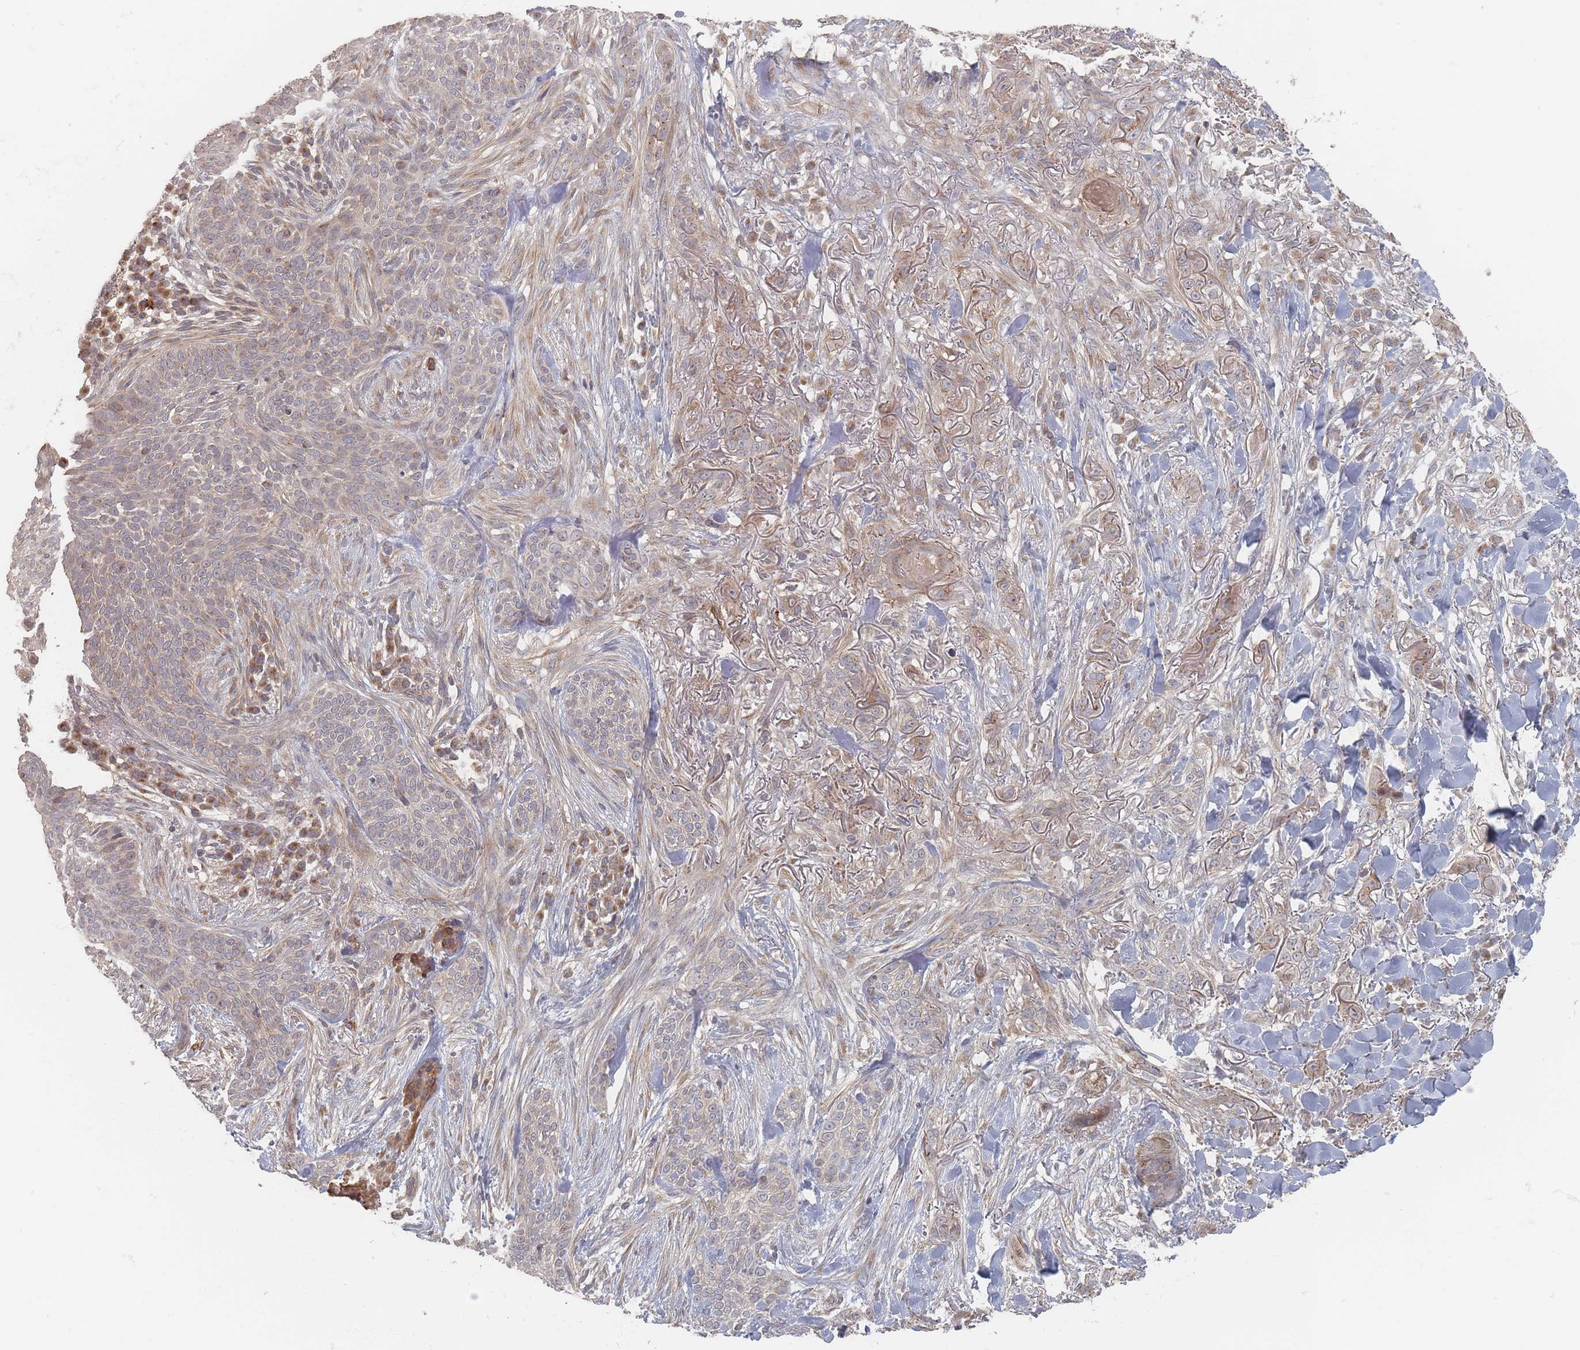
{"staining": {"intensity": "weak", "quantity": "25%-75%", "location": "cytoplasmic/membranous"}, "tissue": "skin cancer", "cell_type": "Tumor cells", "image_type": "cancer", "snomed": [{"axis": "morphology", "description": "Basal cell carcinoma"}, {"axis": "topography", "description": "Skin"}], "caption": "Immunohistochemistry (IHC) of basal cell carcinoma (skin) demonstrates low levels of weak cytoplasmic/membranous expression in approximately 25%-75% of tumor cells.", "gene": "GLE1", "patient": {"sex": "male", "age": 72}}